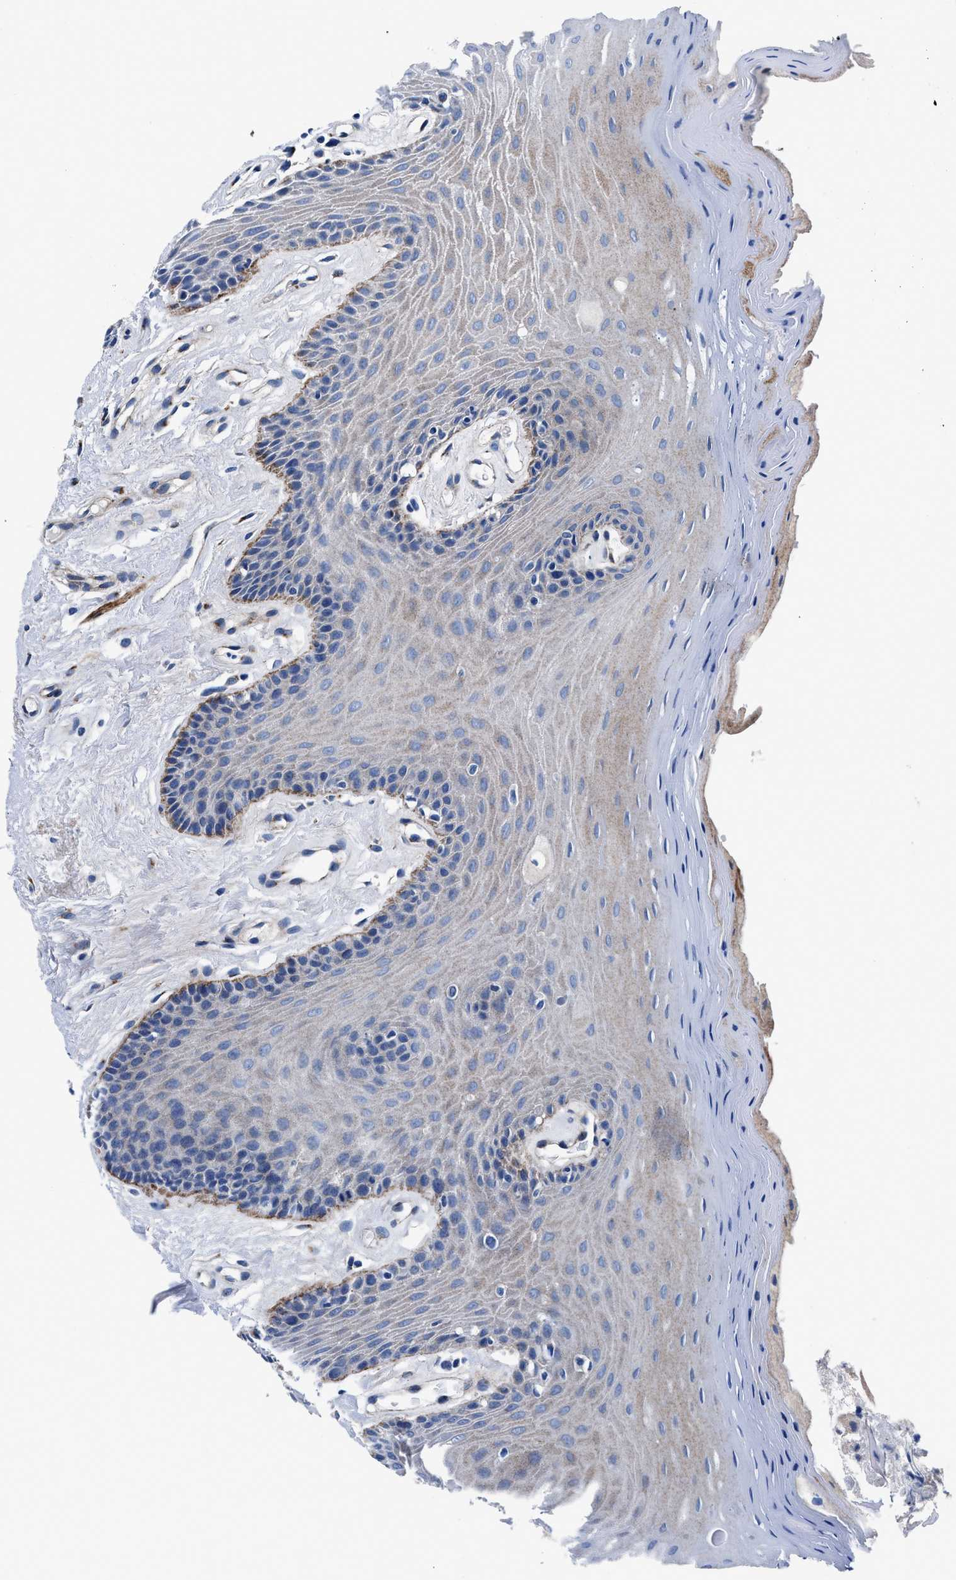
{"staining": {"intensity": "weak", "quantity": "<25%", "location": "cytoplasmic/membranous"}, "tissue": "oral mucosa", "cell_type": "Squamous epithelial cells", "image_type": "normal", "snomed": [{"axis": "morphology", "description": "Normal tissue, NOS"}, {"axis": "morphology", "description": "Squamous cell carcinoma, NOS"}, {"axis": "topography", "description": "Skeletal muscle"}, {"axis": "topography", "description": "Adipose tissue"}, {"axis": "topography", "description": "Vascular tissue"}, {"axis": "topography", "description": "Oral tissue"}, {"axis": "topography", "description": "Peripheral nerve tissue"}, {"axis": "topography", "description": "Head-Neck"}], "caption": "This is a histopathology image of IHC staining of benign oral mucosa, which shows no expression in squamous epithelial cells. The staining is performed using DAB (3,3'-diaminobenzidine) brown chromogen with nuclei counter-stained in using hematoxylin.", "gene": "DAG1", "patient": {"sex": "male", "age": 71}}